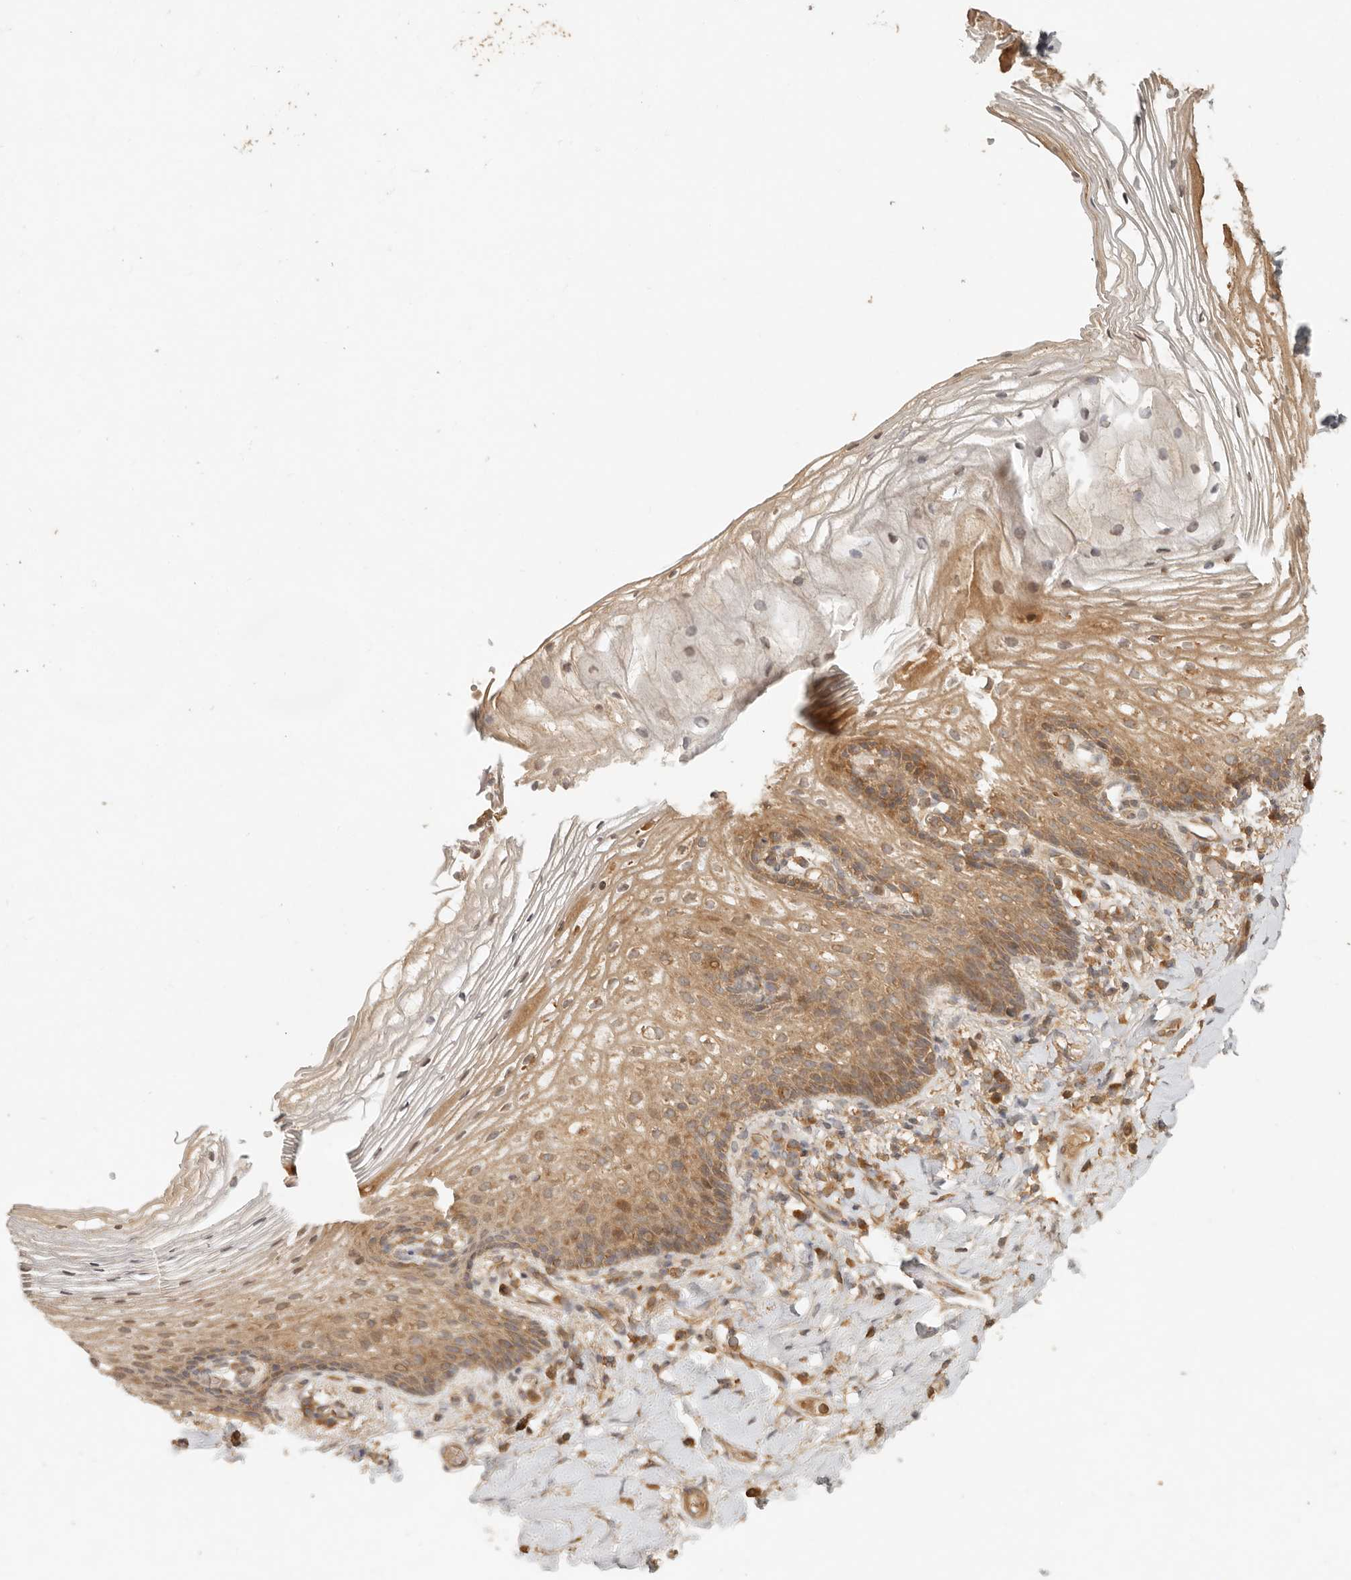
{"staining": {"intensity": "moderate", "quantity": ">75%", "location": "cytoplasmic/membranous"}, "tissue": "vagina", "cell_type": "Squamous epithelial cells", "image_type": "normal", "snomed": [{"axis": "morphology", "description": "Normal tissue, NOS"}, {"axis": "topography", "description": "Vagina"}], "caption": "Immunohistochemistry (IHC) histopathology image of normal vagina: human vagina stained using immunohistochemistry (IHC) reveals medium levels of moderate protein expression localized specifically in the cytoplasmic/membranous of squamous epithelial cells, appearing as a cytoplasmic/membranous brown color.", "gene": "ANKRD61", "patient": {"sex": "female", "age": 60}}